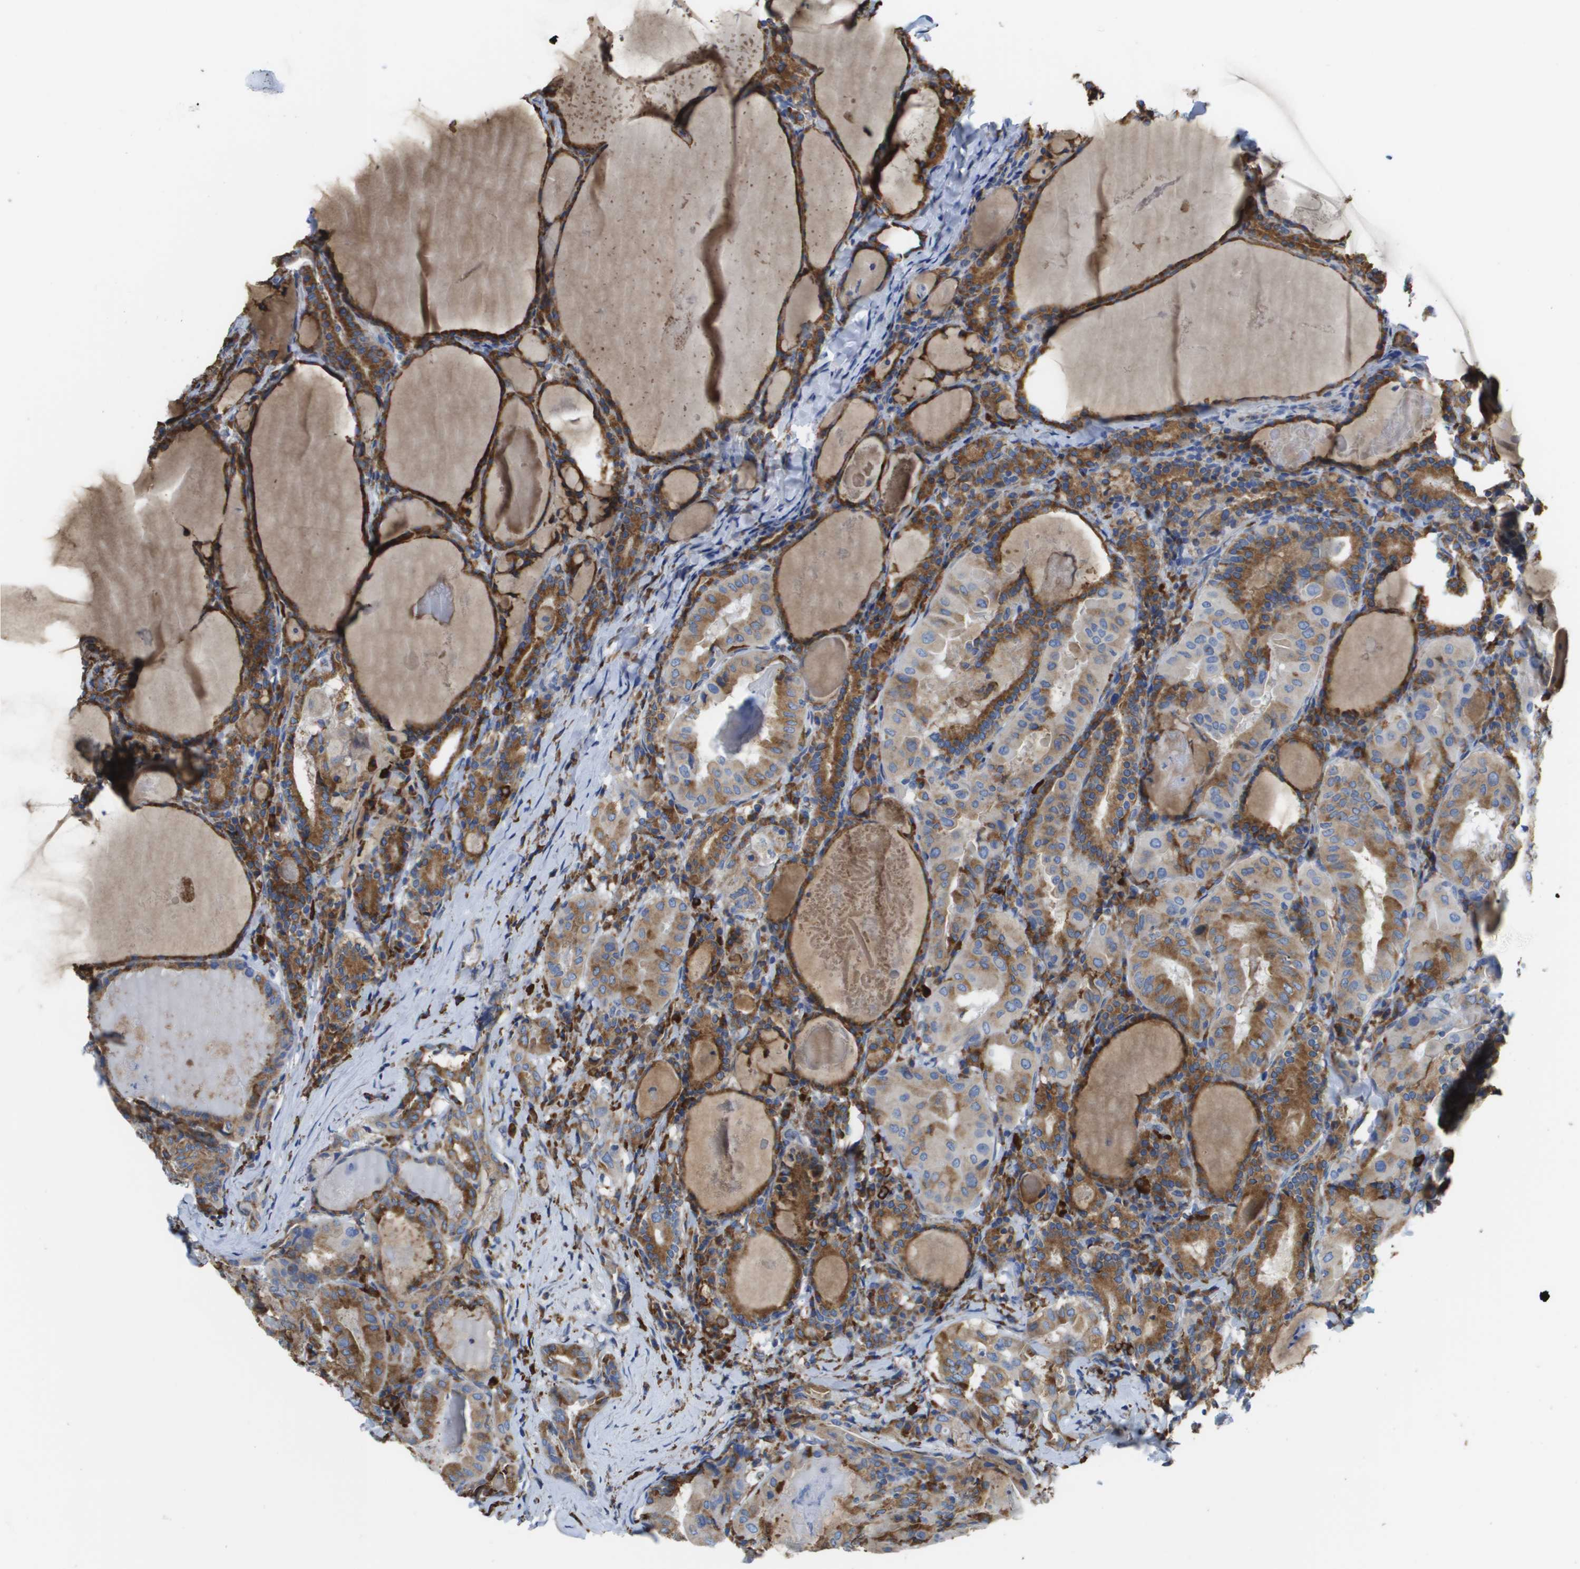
{"staining": {"intensity": "strong", "quantity": ">75%", "location": "cytoplasmic/membranous"}, "tissue": "thyroid cancer", "cell_type": "Tumor cells", "image_type": "cancer", "snomed": [{"axis": "morphology", "description": "Papillary adenocarcinoma, NOS"}, {"axis": "topography", "description": "Thyroid gland"}], "caption": "A brown stain shows strong cytoplasmic/membranous staining of a protein in human thyroid cancer tumor cells.", "gene": "SDR42E1", "patient": {"sex": "female", "age": 42}}